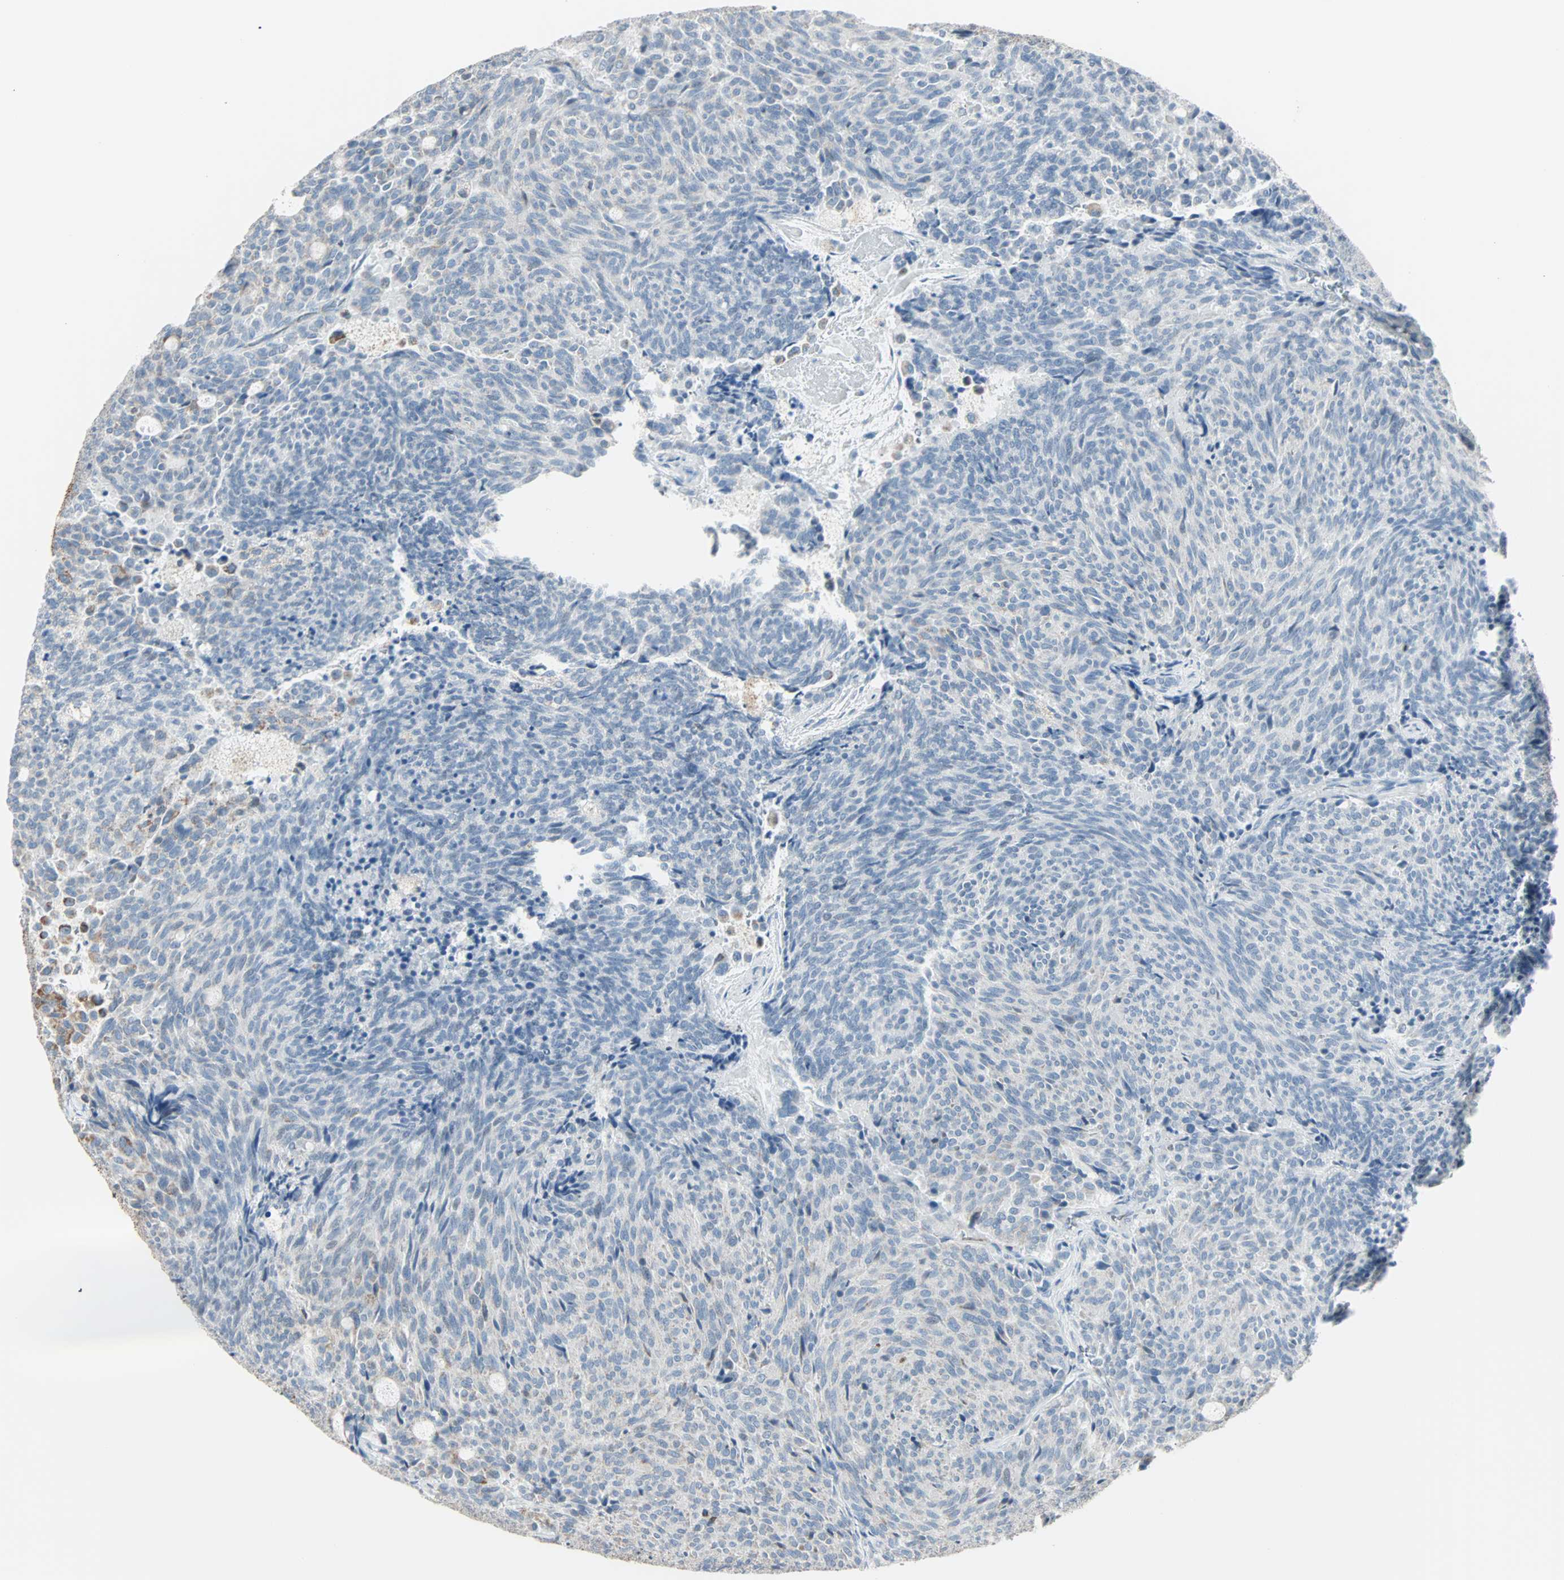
{"staining": {"intensity": "negative", "quantity": "none", "location": "none"}, "tissue": "carcinoid", "cell_type": "Tumor cells", "image_type": "cancer", "snomed": [{"axis": "morphology", "description": "Carcinoid, malignant, NOS"}, {"axis": "topography", "description": "Pancreas"}], "caption": "This is an immunohistochemistry image of human carcinoid (malignant). There is no expression in tumor cells.", "gene": "IDH2", "patient": {"sex": "female", "age": 54}}